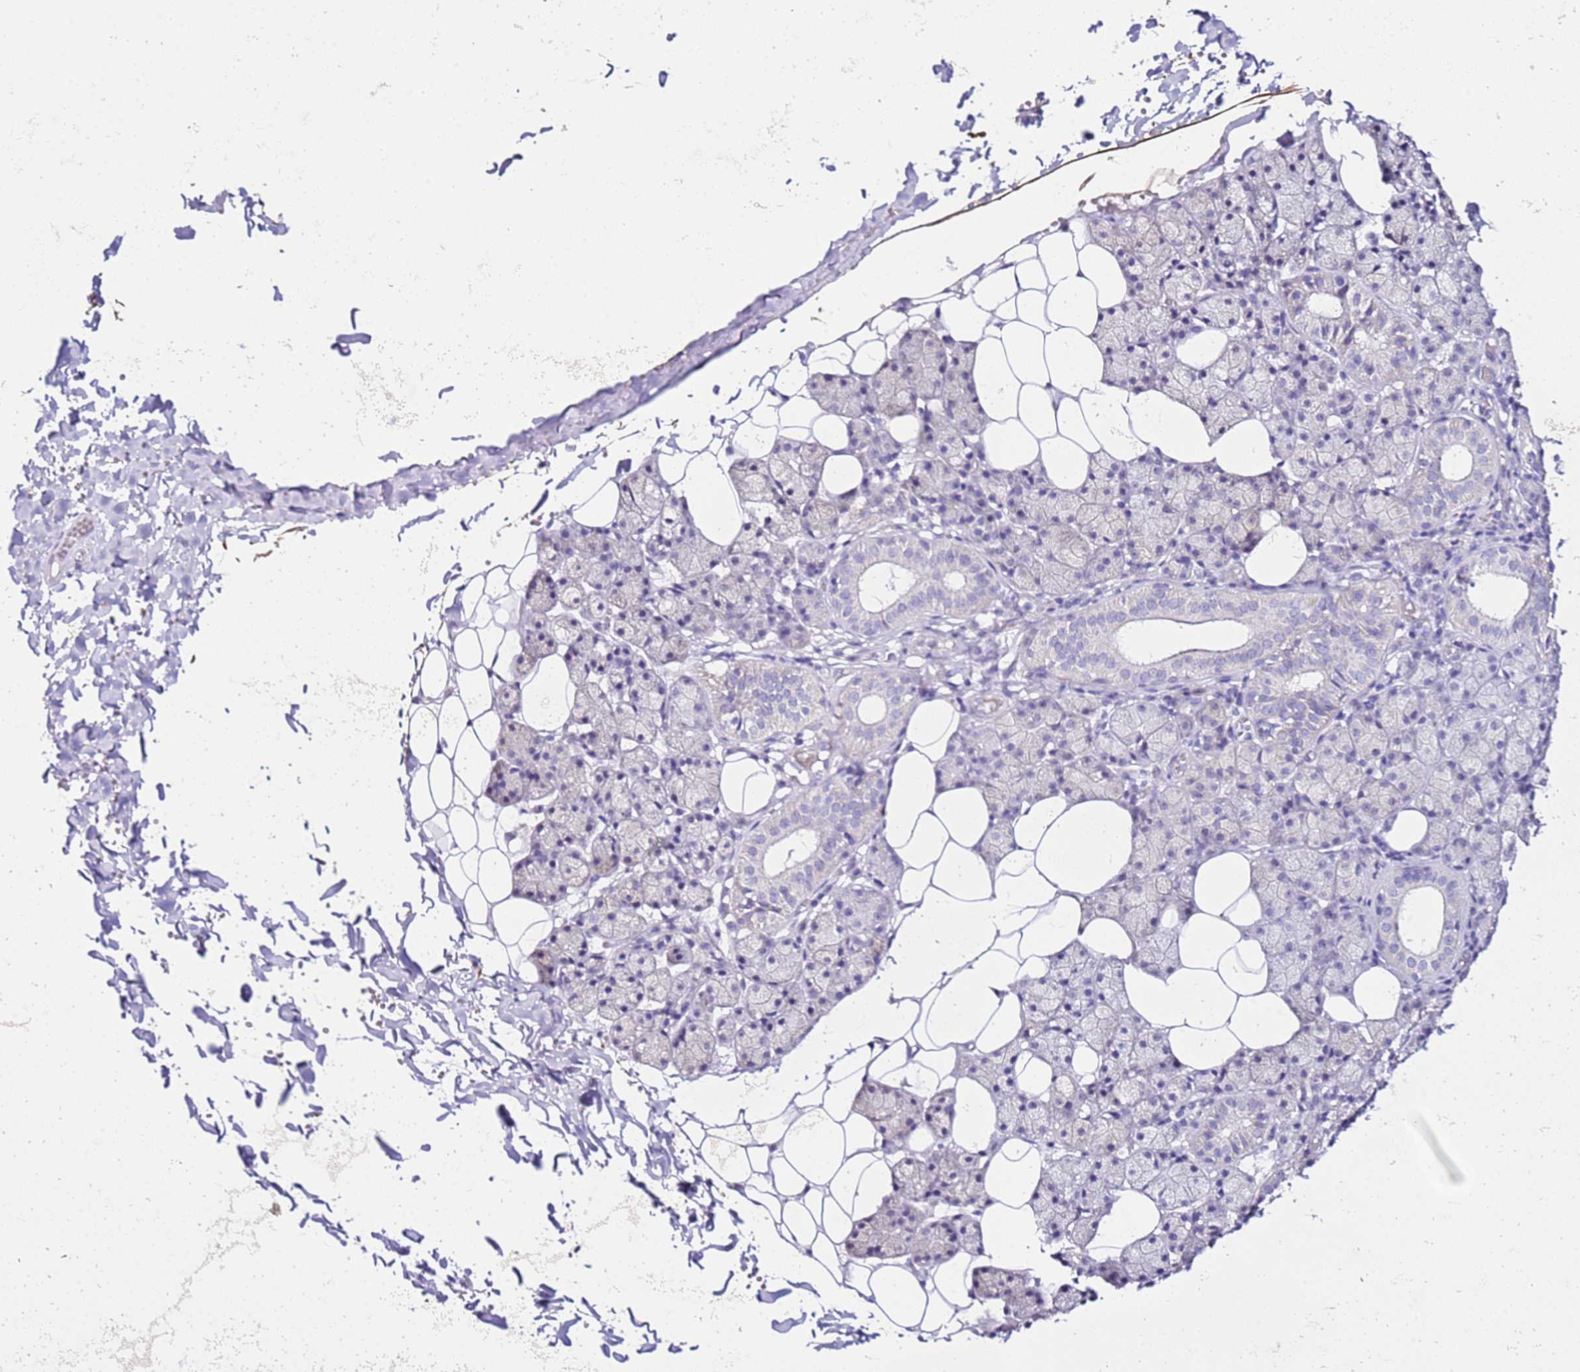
{"staining": {"intensity": "negative", "quantity": "none", "location": "none"}, "tissue": "salivary gland", "cell_type": "Glandular cells", "image_type": "normal", "snomed": [{"axis": "morphology", "description": "Normal tissue, NOS"}, {"axis": "topography", "description": "Salivary gland"}], "caption": "There is no significant positivity in glandular cells of salivary gland. The staining was performed using DAB (3,3'-diaminobenzidine) to visualize the protein expression in brown, while the nuclei were stained in blue with hematoxylin (Magnification: 20x).", "gene": "HGD", "patient": {"sex": "female", "age": 33}}